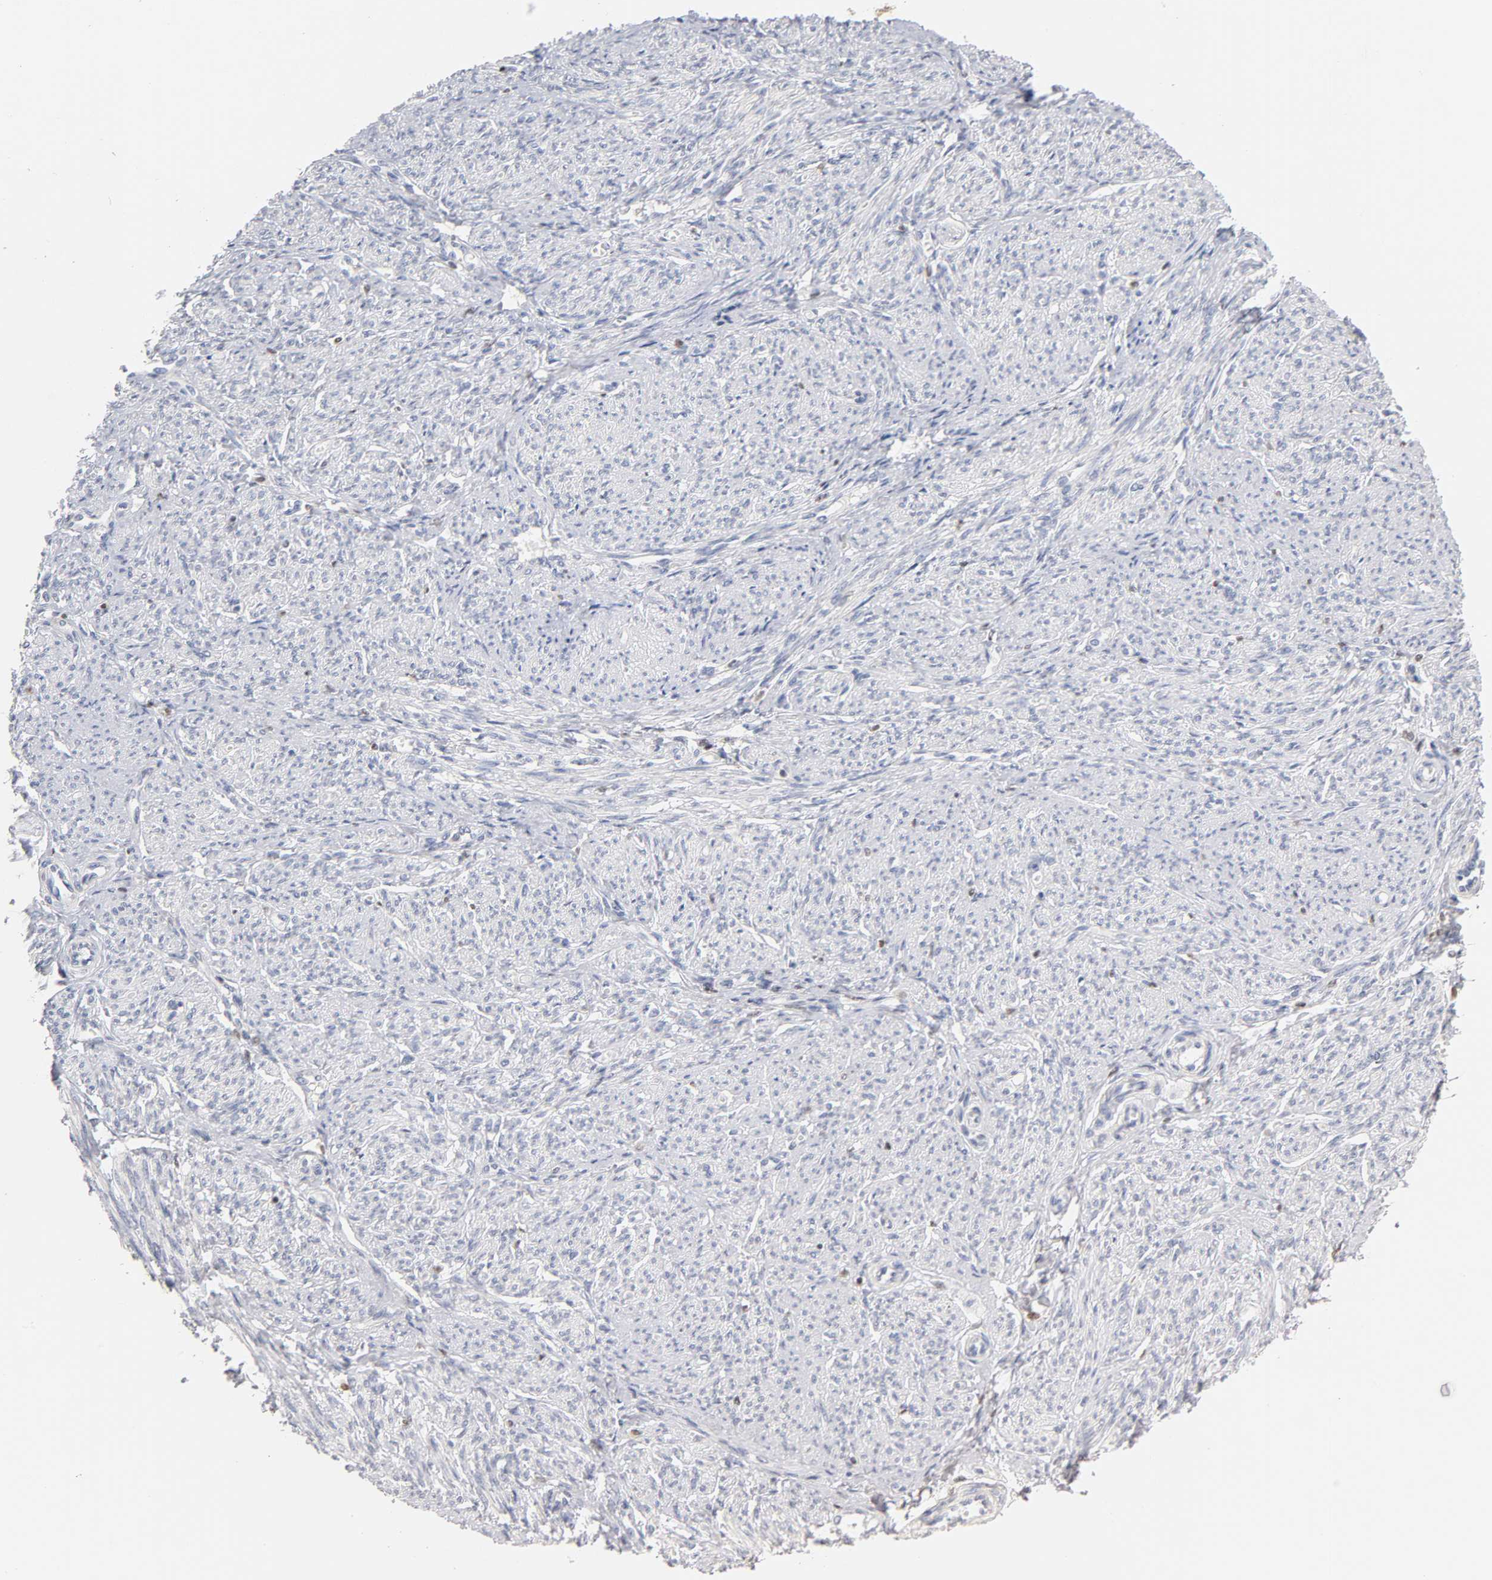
{"staining": {"intensity": "negative", "quantity": "none", "location": "none"}, "tissue": "smooth muscle", "cell_type": "Smooth muscle cells", "image_type": "normal", "snomed": [{"axis": "morphology", "description": "Normal tissue, NOS"}, {"axis": "topography", "description": "Smooth muscle"}], "caption": "Immunohistochemical staining of benign smooth muscle reveals no significant positivity in smooth muscle cells.", "gene": "RUNX1", "patient": {"sex": "female", "age": 65}}